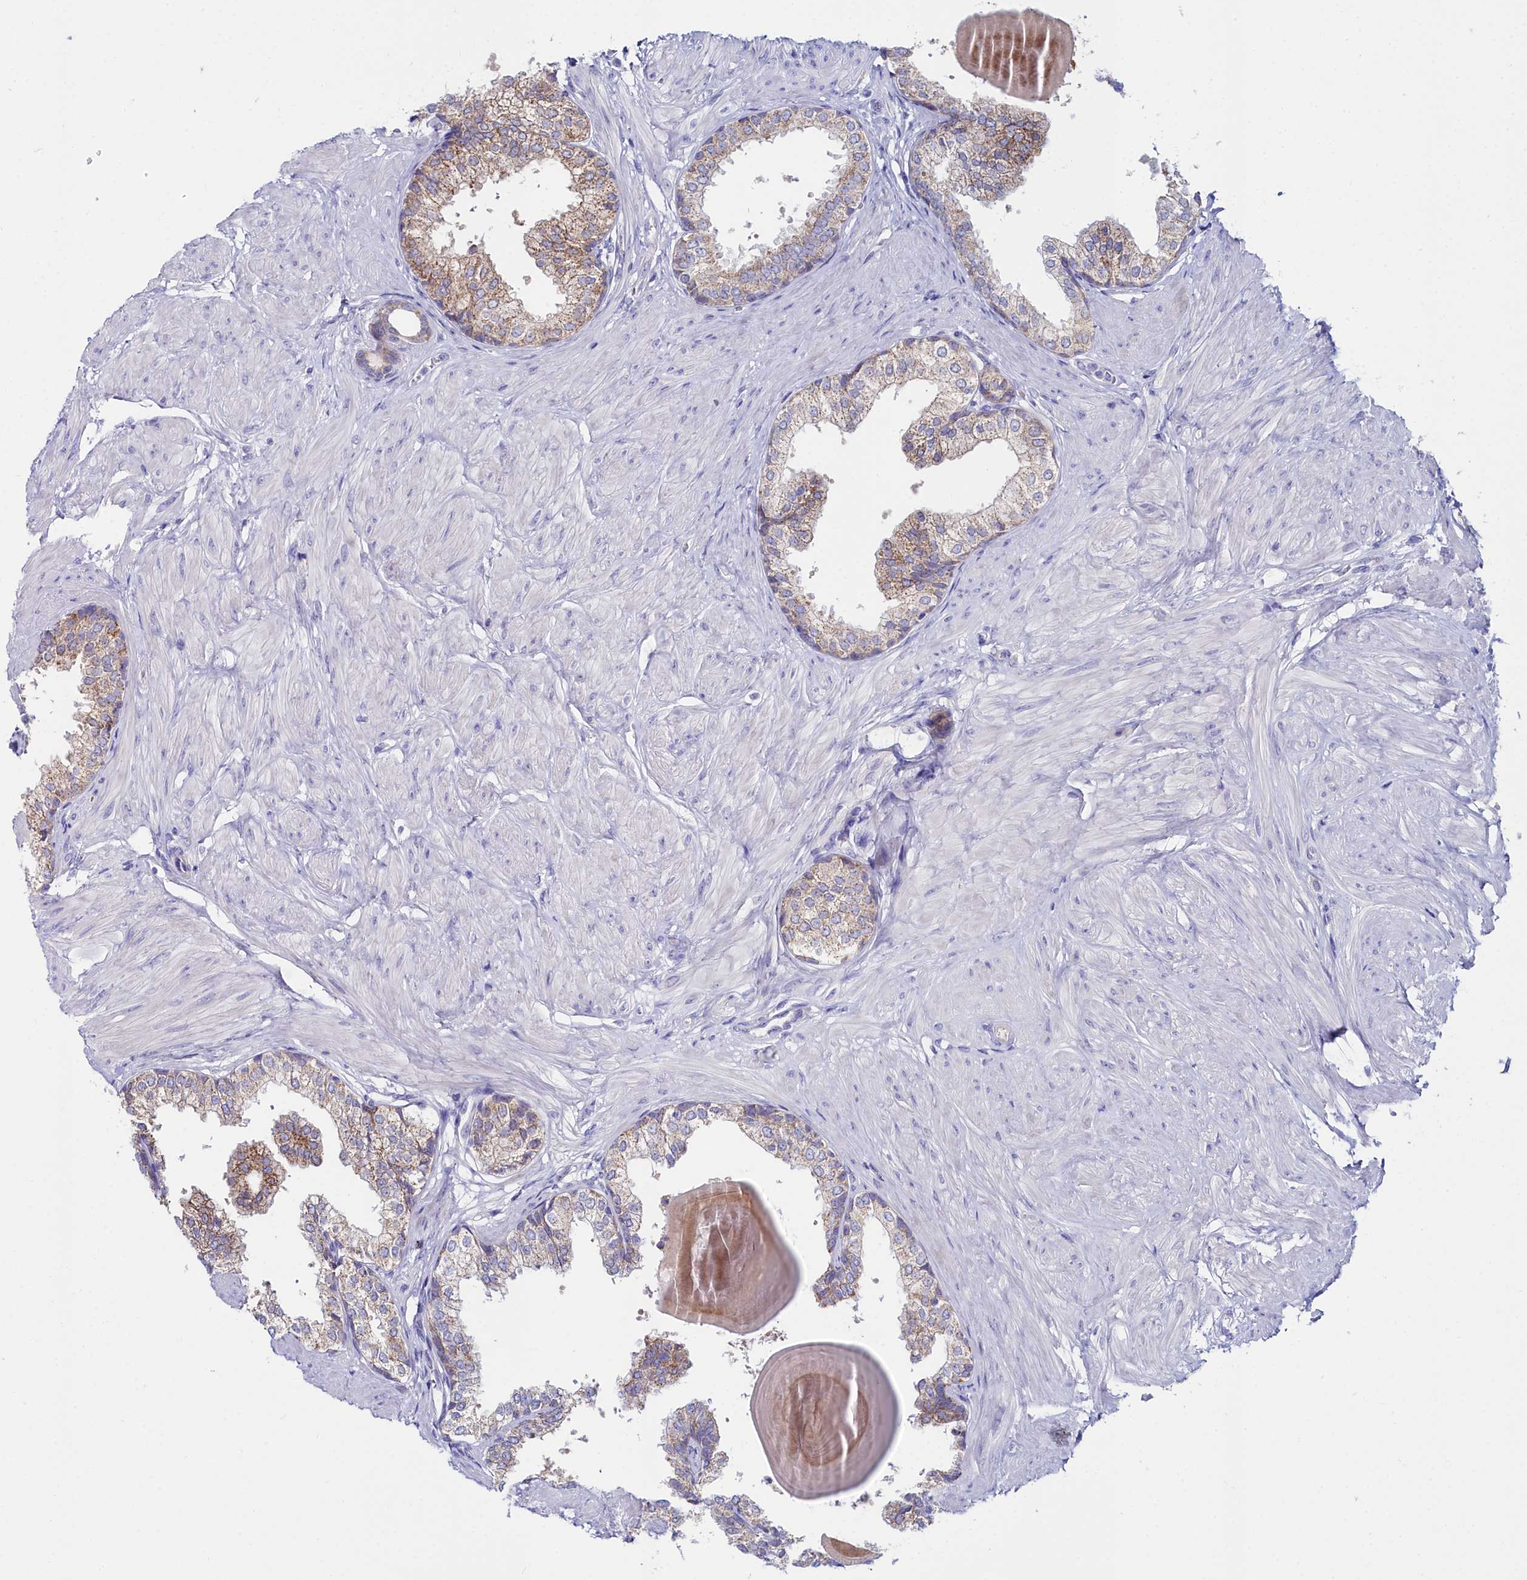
{"staining": {"intensity": "moderate", "quantity": "25%-75%", "location": "cytoplasmic/membranous"}, "tissue": "prostate", "cell_type": "Glandular cells", "image_type": "normal", "snomed": [{"axis": "morphology", "description": "Normal tissue, NOS"}, {"axis": "topography", "description": "Prostate"}], "caption": "Protein analysis of benign prostate exhibits moderate cytoplasmic/membranous staining in approximately 25%-75% of glandular cells.", "gene": "SLC49A3", "patient": {"sex": "male", "age": 48}}